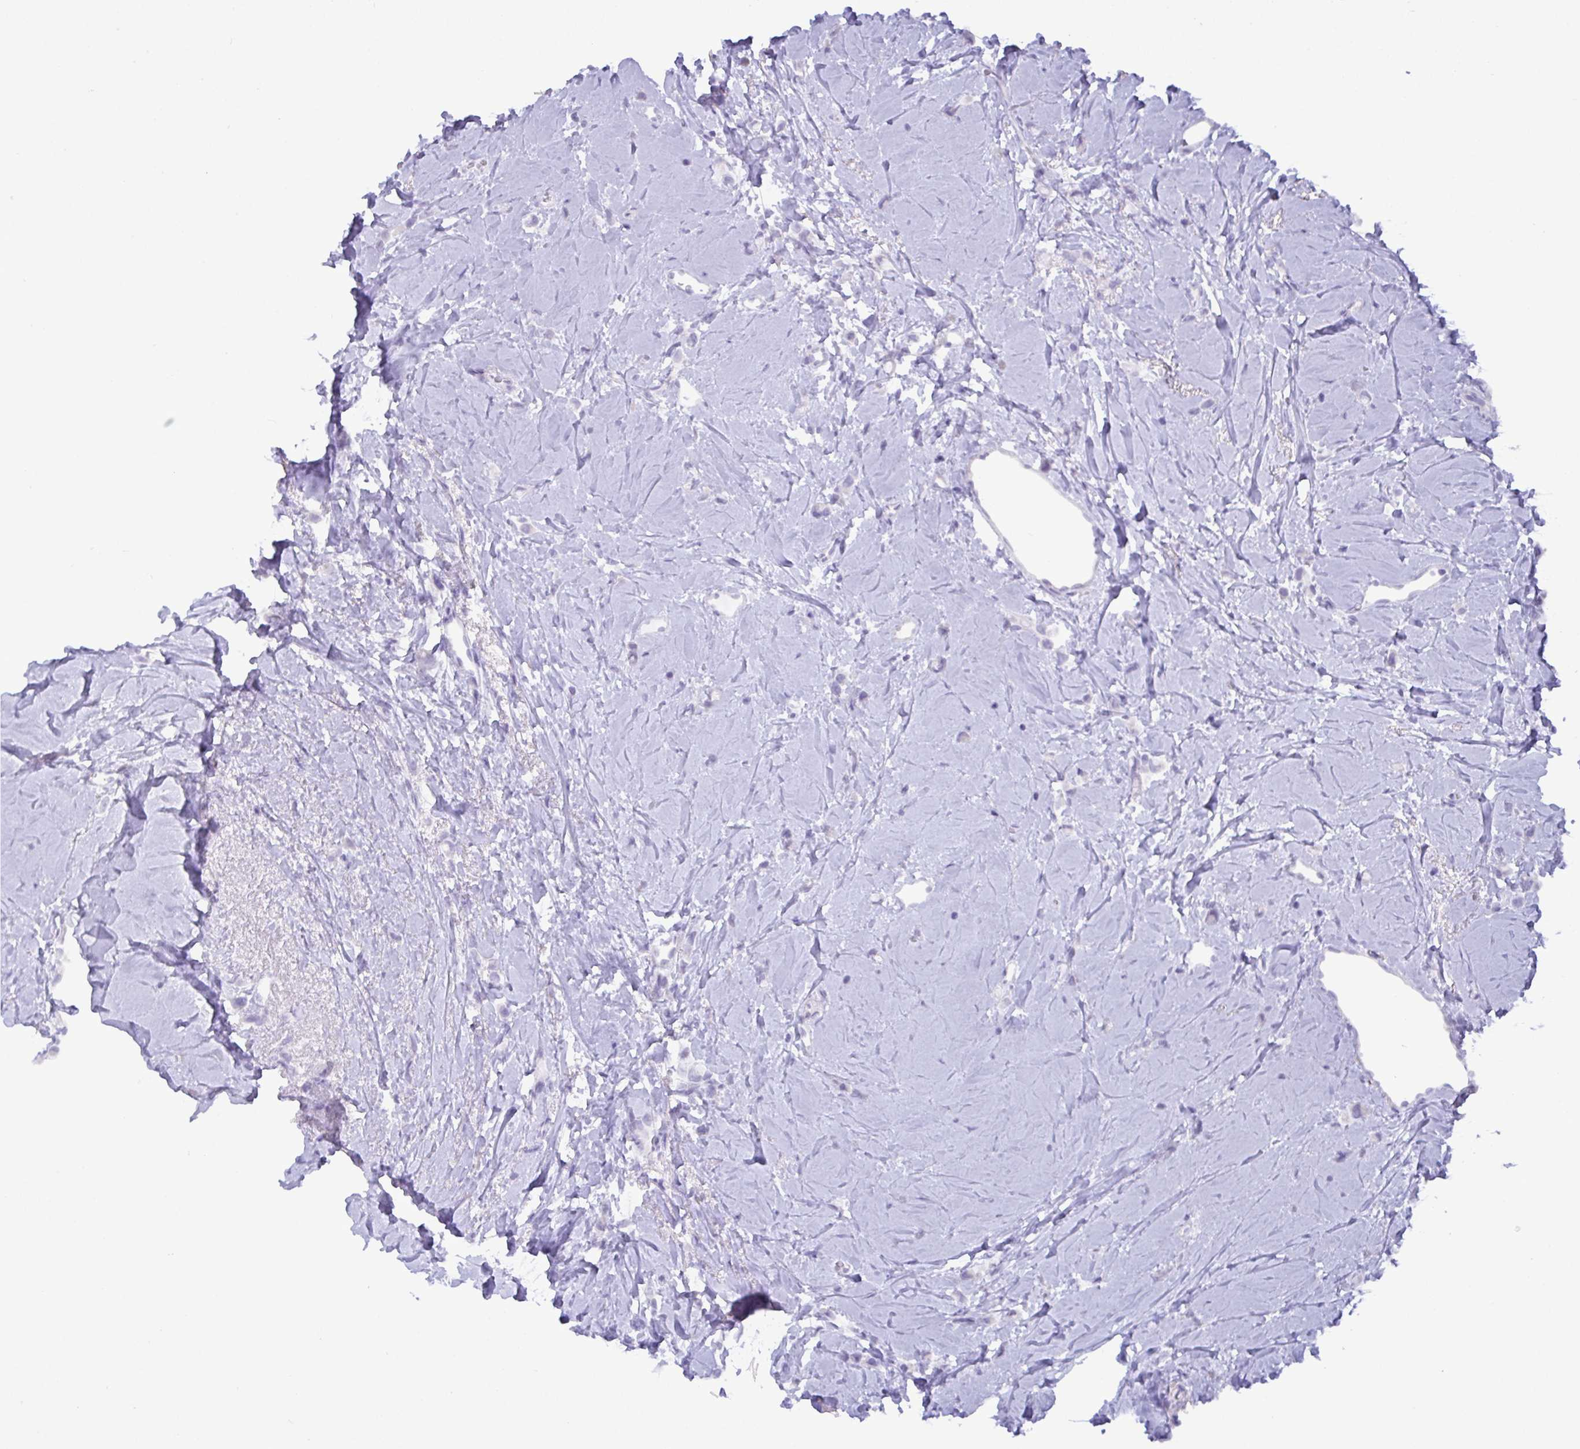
{"staining": {"intensity": "negative", "quantity": "none", "location": "none"}, "tissue": "breast cancer", "cell_type": "Tumor cells", "image_type": "cancer", "snomed": [{"axis": "morphology", "description": "Lobular carcinoma"}, {"axis": "topography", "description": "Breast"}], "caption": "Immunohistochemistry (IHC) of human breast cancer reveals no positivity in tumor cells.", "gene": "C4orf33", "patient": {"sex": "female", "age": 66}}